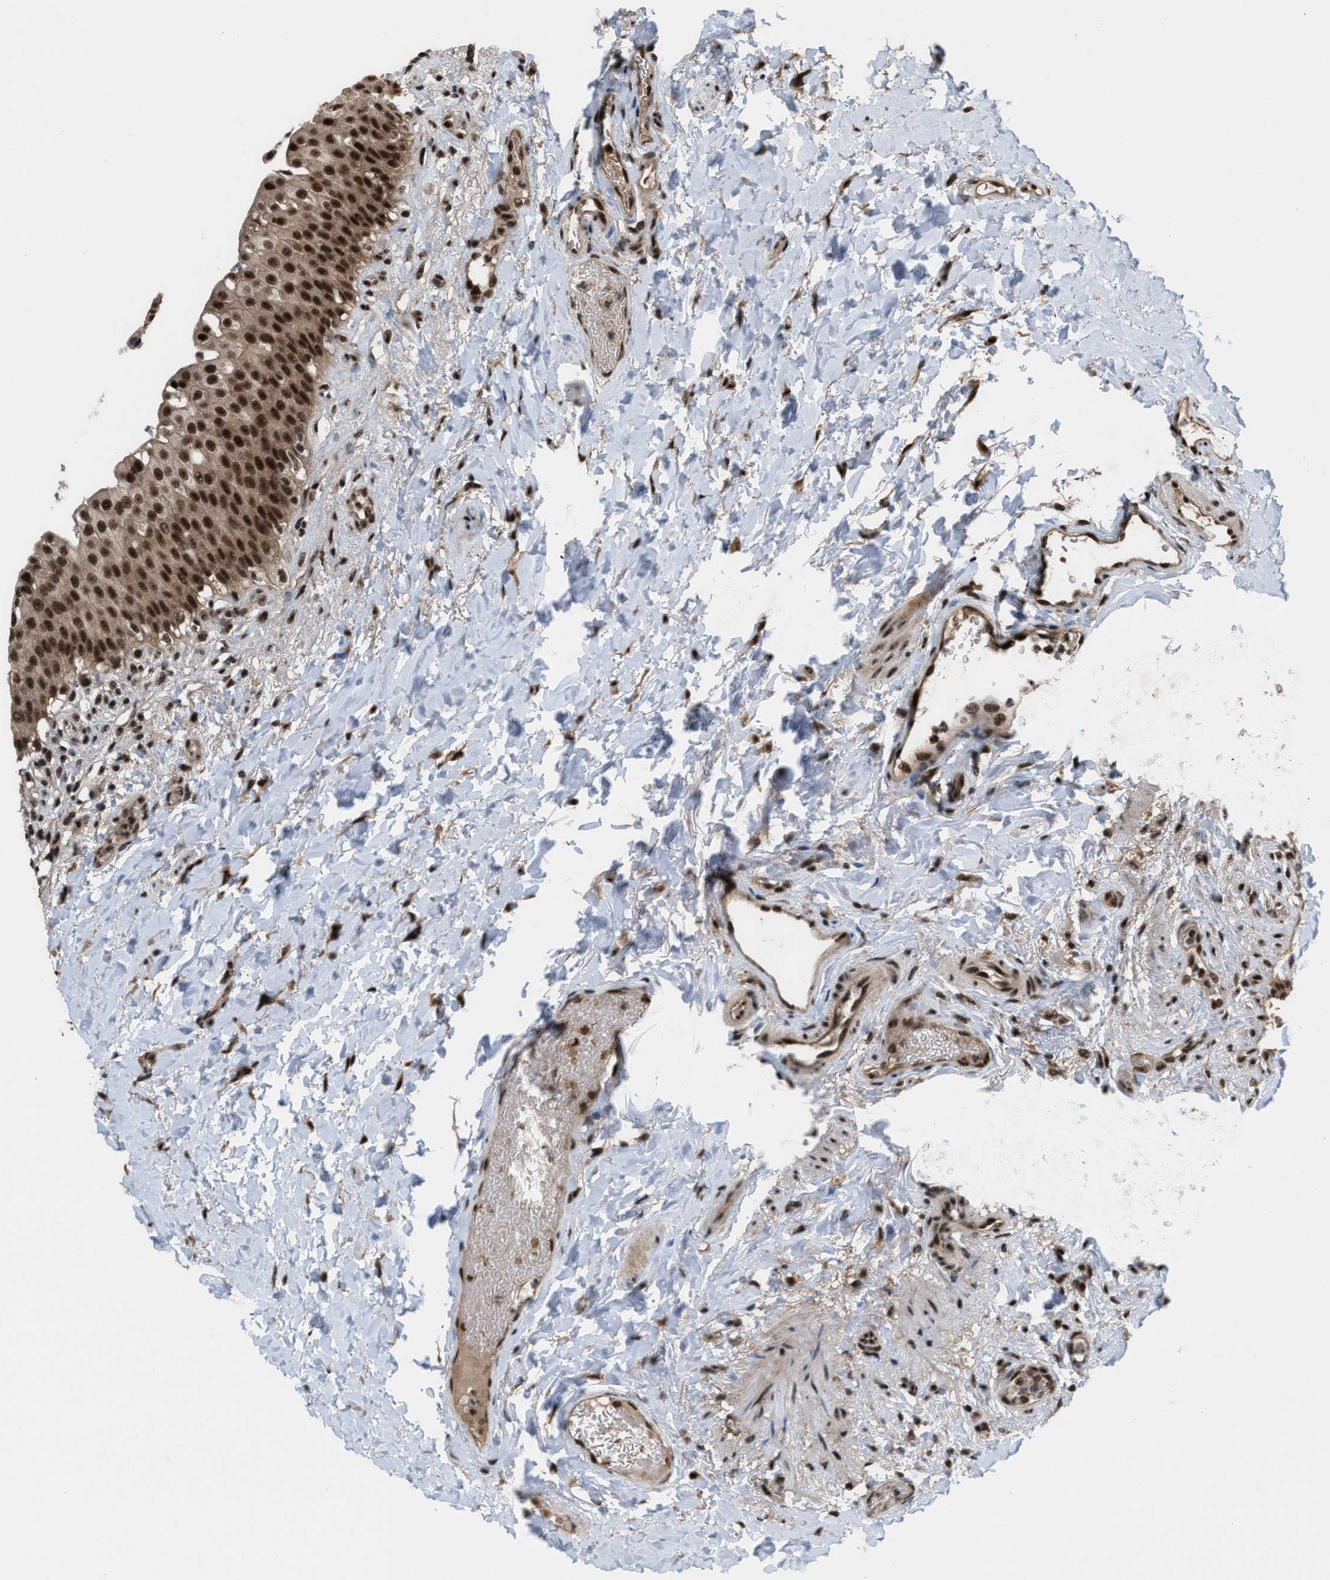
{"staining": {"intensity": "strong", "quantity": ">75%", "location": "cytoplasmic/membranous,nuclear"}, "tissue": "urinary bladder", "cell_type": "Urothelial cells", "image_type": "normal", "snomed": [{"axis": "morphology", "description": "Normal tissue, NOS"}, {"axis": "topography", "description": "Urinary bladder"}], "caption": "Immunohistochemistry of normal urinary bladder shows high levels of strong cytoplasmic/membranous,nuclear staining in approximately >75% of urothelial cells. (Brightfield microscopy of DAB IHC at high magnification).", "gene": "PRPF4", "patient": {"sex": "female", "age": 60}}